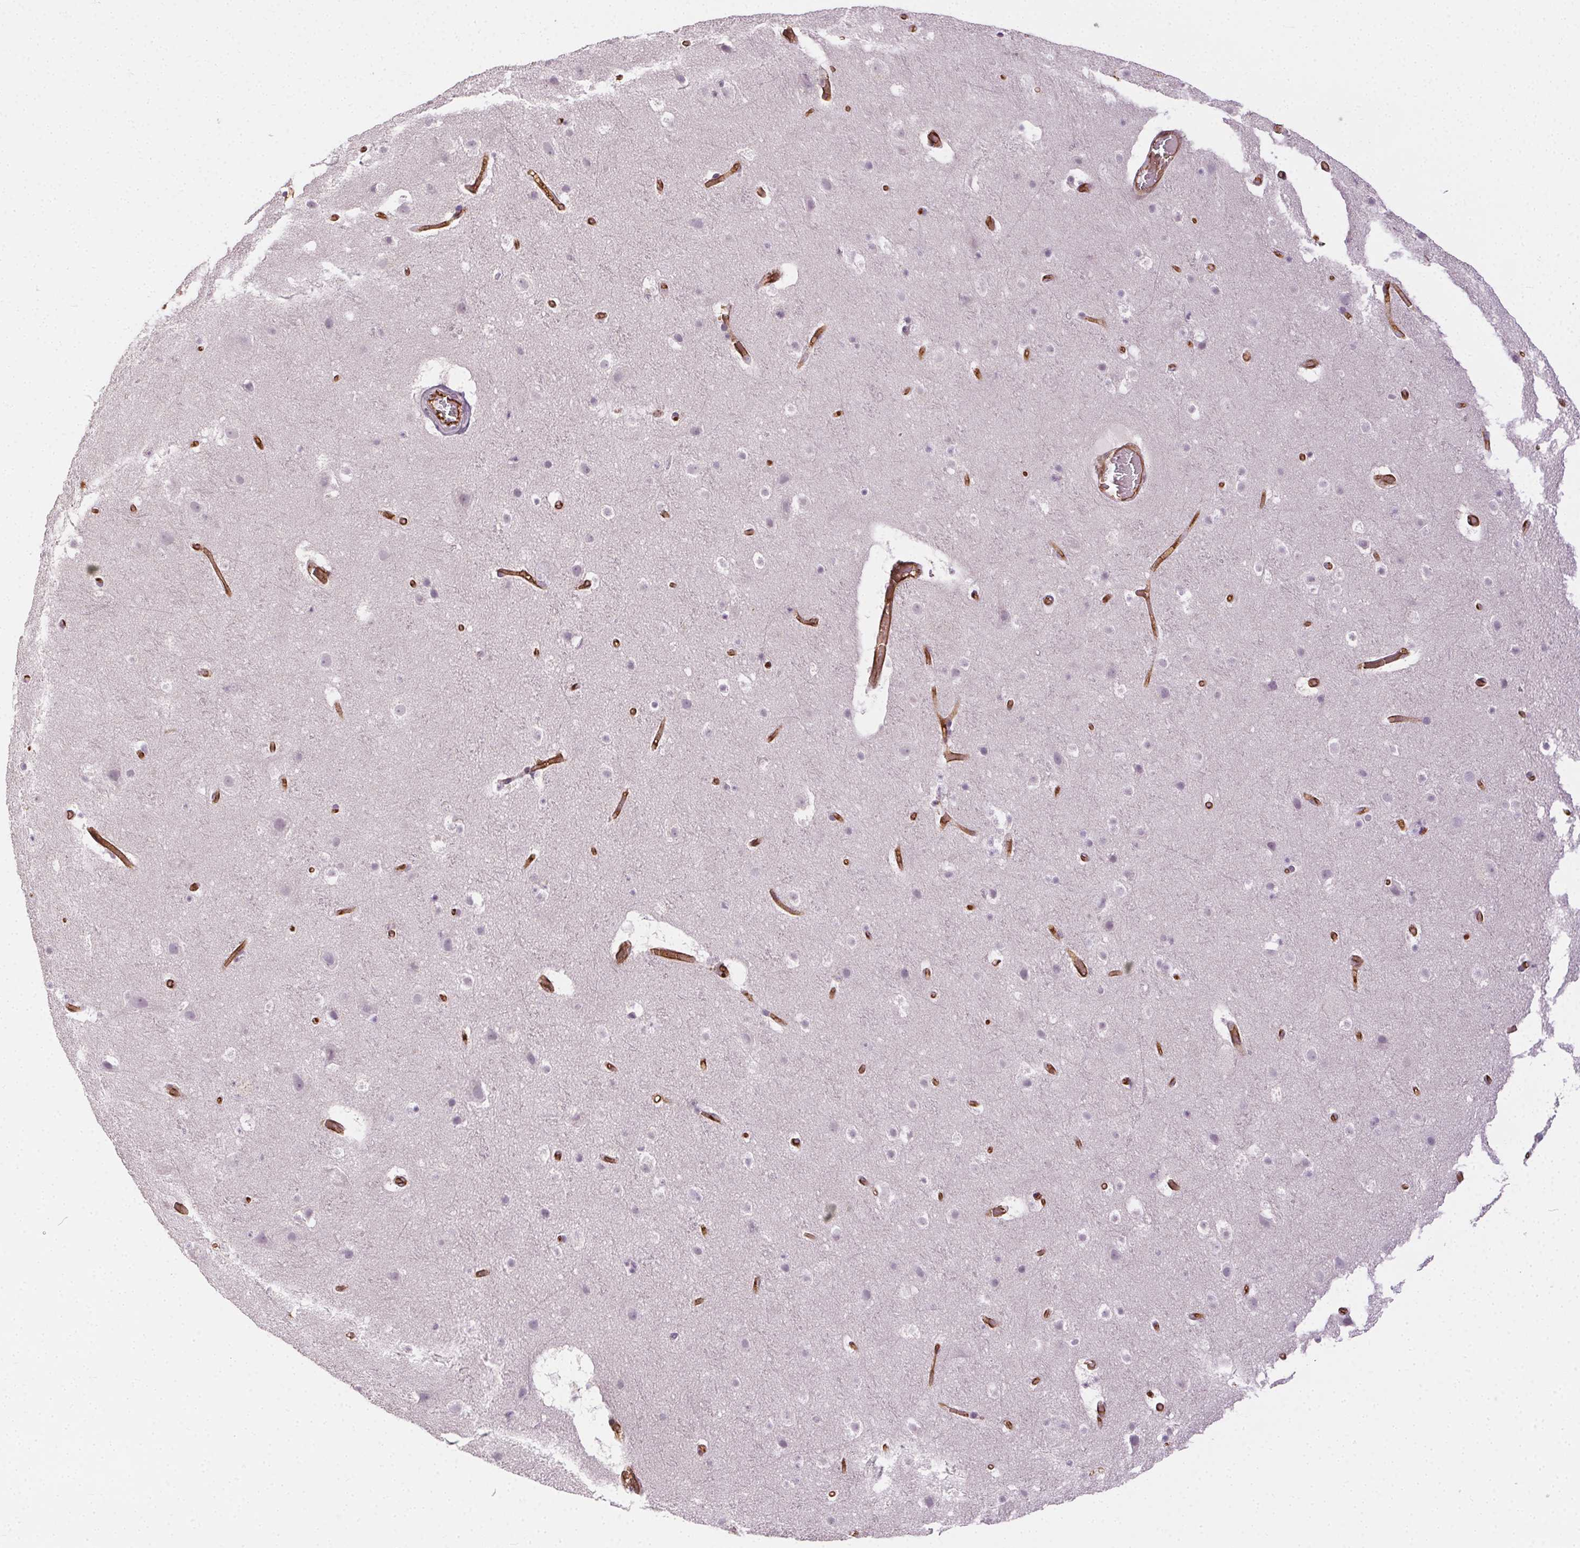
{"staining": {"intensity": "strong", "quantity": ">75%", "location": "cytoplasmic/membranous"}, "tissue": "cerebral cortex", "cell_type": "Endothelial cells", "image_type": "normal", "snomed": [{"axis": "morphology", "description": "Normal tissue, NOS"}, {"axis": "topography", "description": "Cerebral cortex"}], "caption": "IHC staining of normal cerebral cortex, which shows high levels of strong cytoplasmic/membranous positivity in about >75% of endothelial cells indicating strong cytoplasmic/membranous protein staining. The staining was performed using DAB (brown) for protein detection and nuclei were counterstained in hematoxylin (blue).", "gene": "PODXL", "patient": {"sex": "female", "age": 42}}